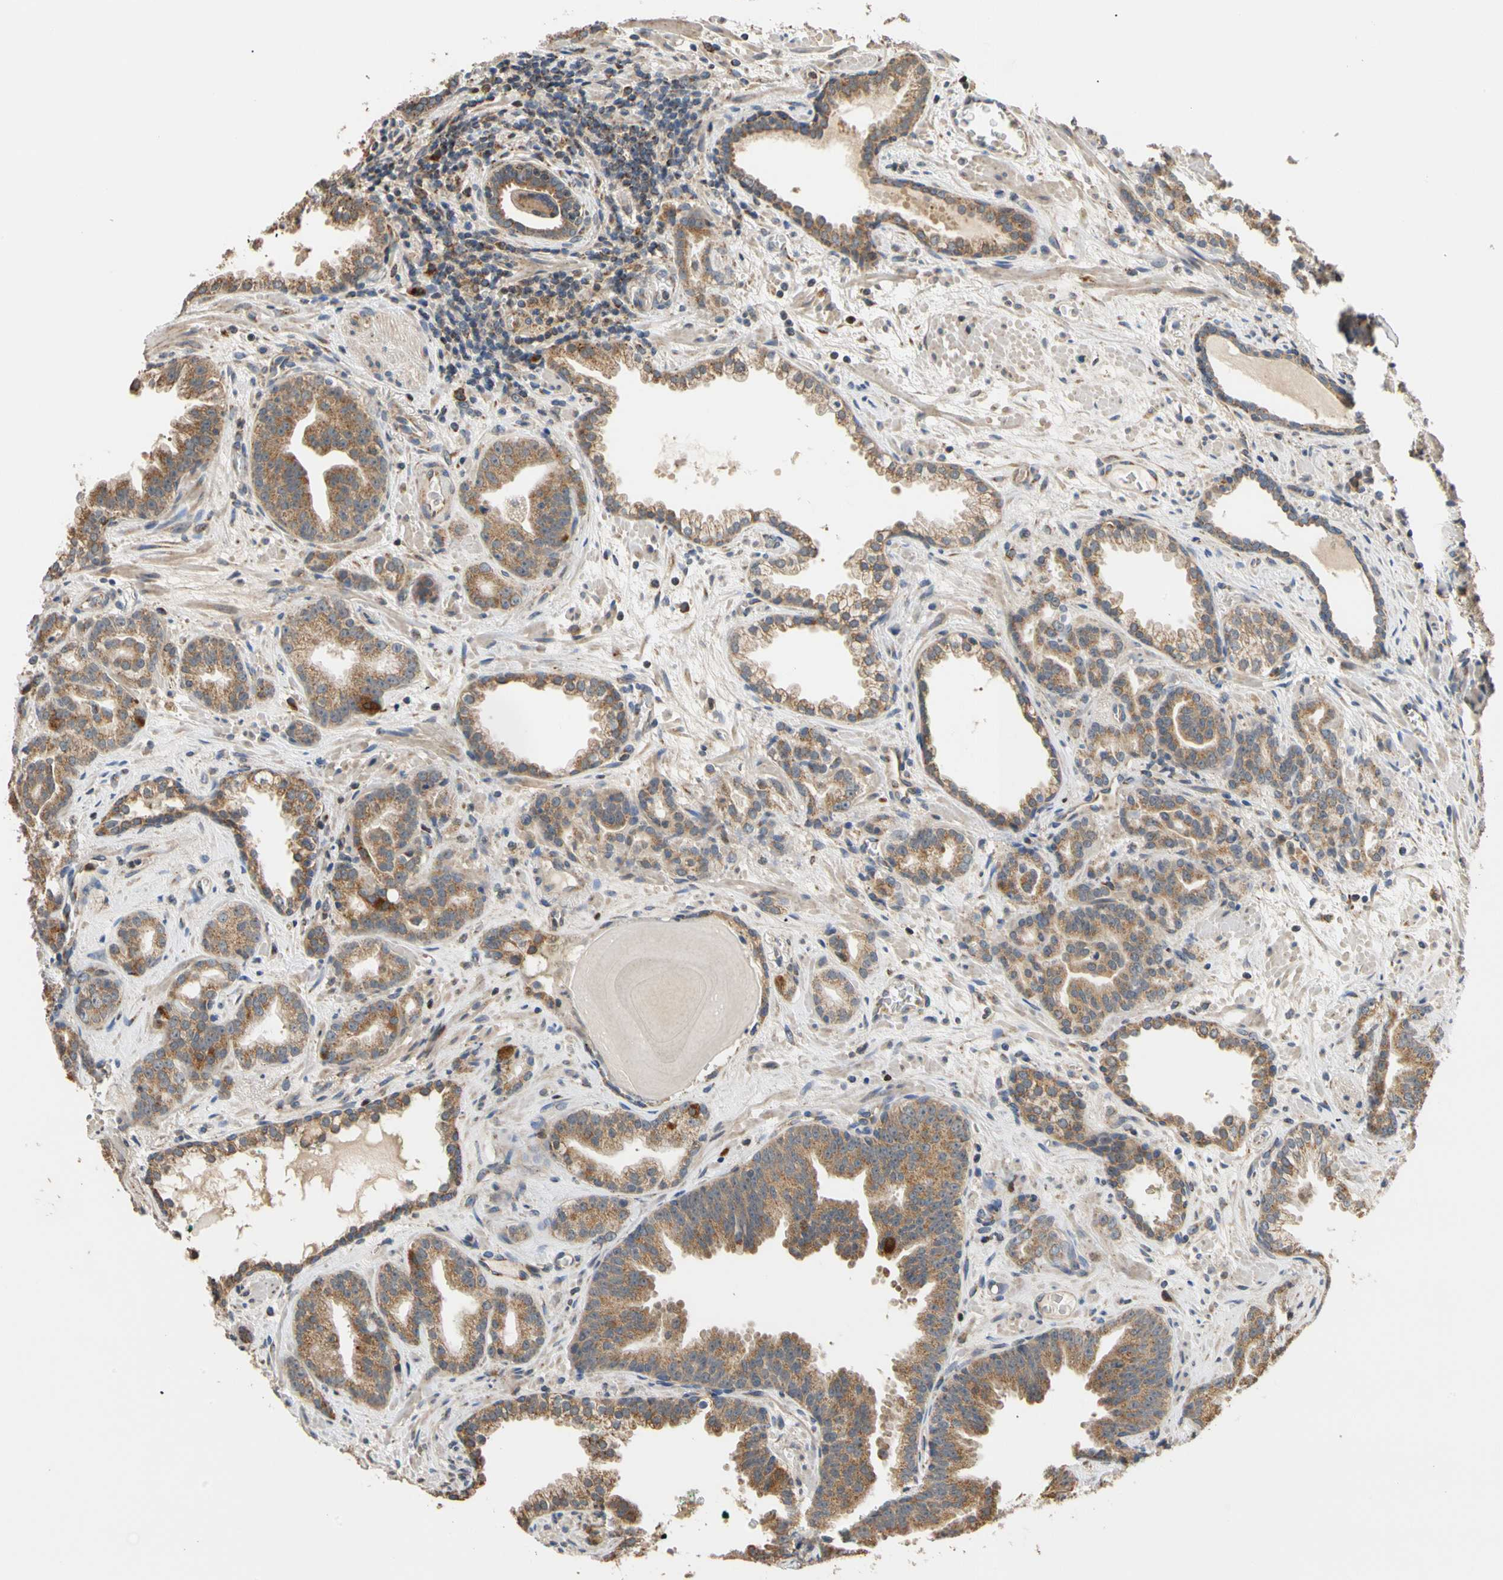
{"staining": {"intensity": "moderate", "quantity": ">75%", "location": "cytoplasmic/membranous"}, "tissue": "prostate cancer", "cell_type": "Tumor cells", "image_type": "cancer", "snomed": [{"axis": "morphology", "description": "Adenocarcinoma, Low grade"}, {"axis": "topography", "description": "Prostate"}], "caption": "Immunohistochemical staining of low-grade adenocarcinoma (prostate) displays moderate cytoplasmic/membranous protein expression in approximately >75% of tumor cells.", "gene": "IP6K2", "patient": {"sex": "male", "age": 63}}